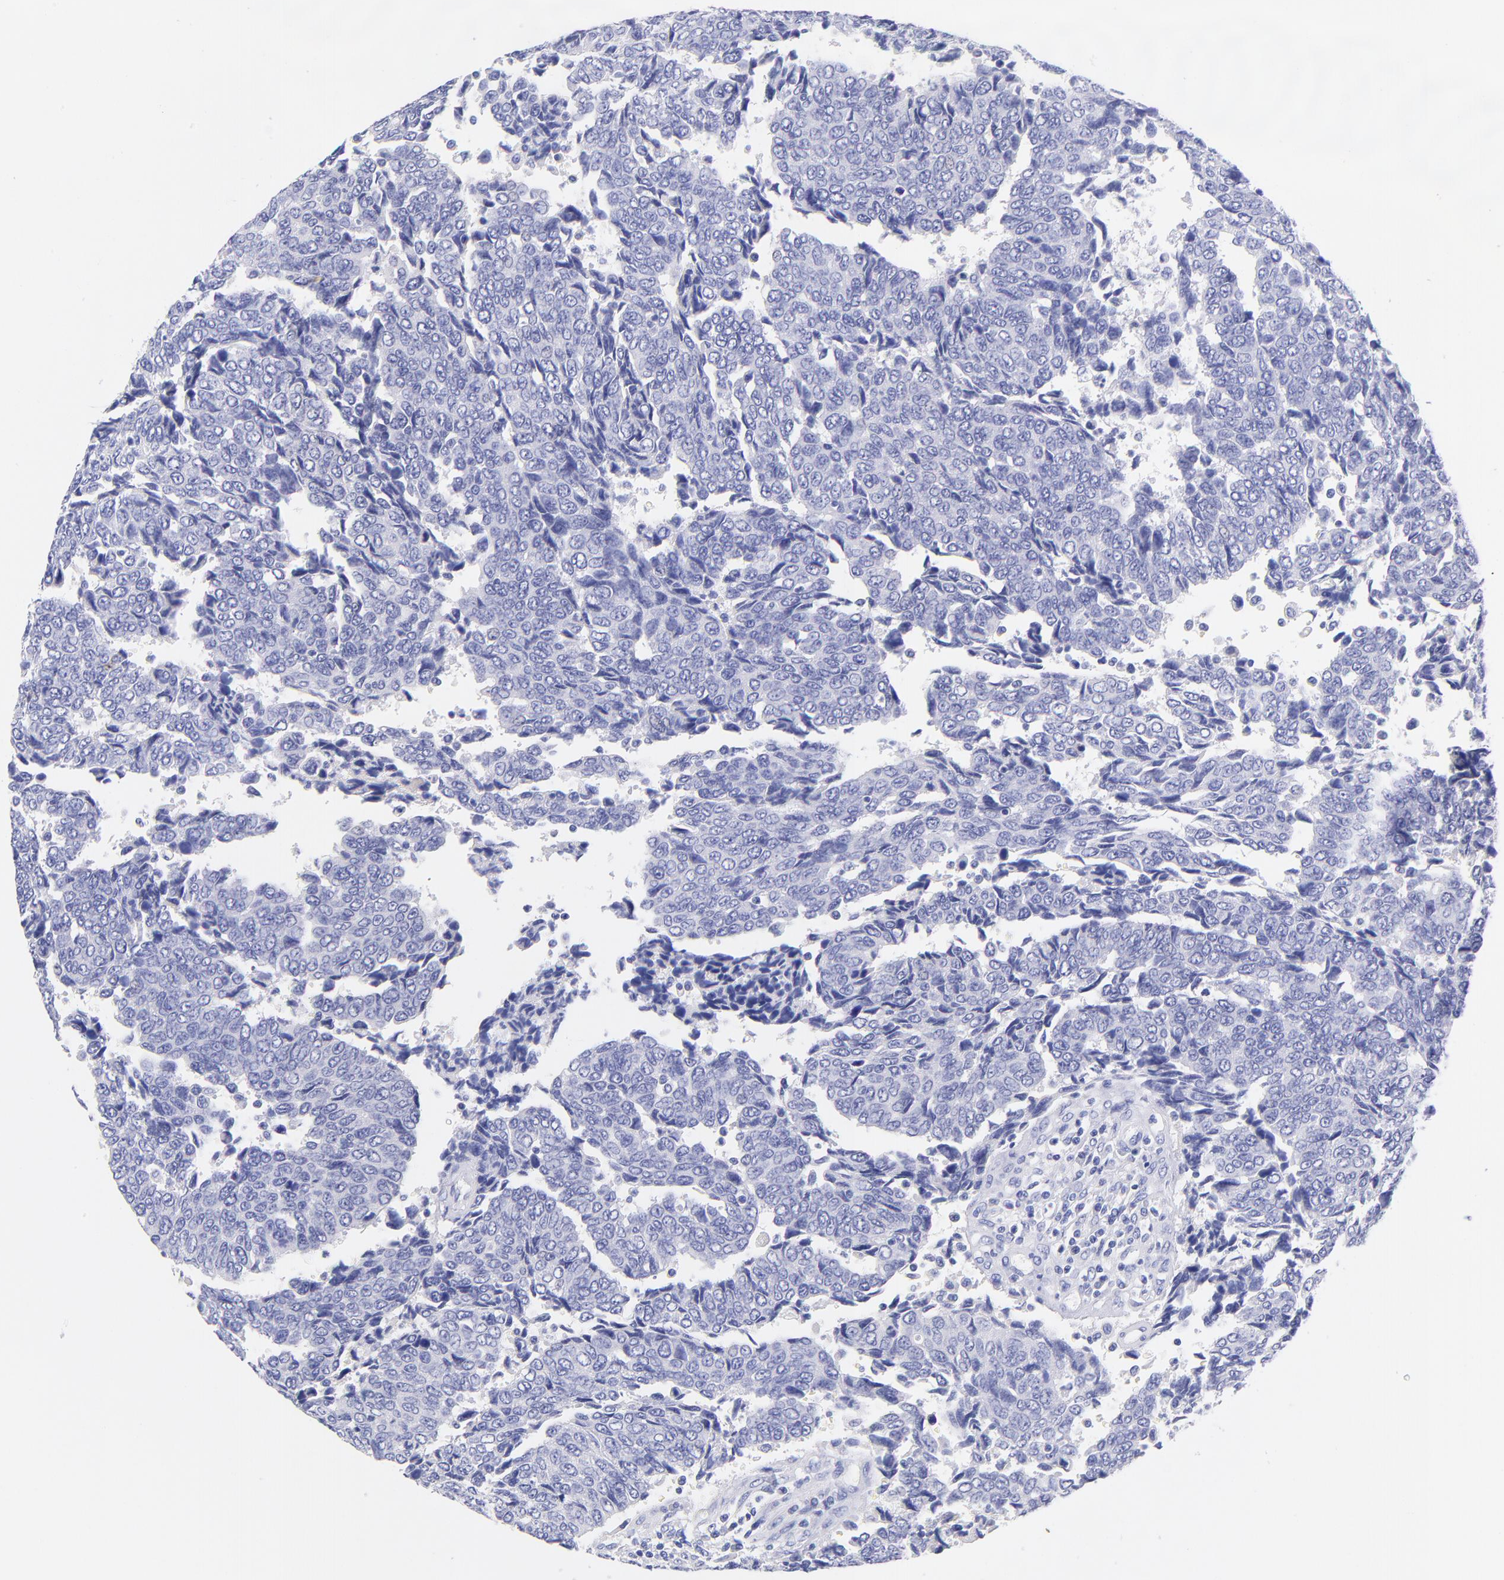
{"staining": {"intensity": "negative", "quantity": "none", "location": "none"}, "tissue": "urothelial cancer", "cell_type": "Tumor cells", "image_type": "cancer", "snomed": [{"axis": "morphology", "description": "Urothelial carcinoma, High grade"}, {"axis": "topography", "description": "Urinary bladder"}], "caption": "There is no significant positivity in tumor cells of urothelial cancer. (DAB (3,3'-diaminobenzidine) immunohistochemistry visualized using brightfield microscopy, high magnification).", "gene": "RAB3B", "patient": {"sex": "male", "age": 86}}